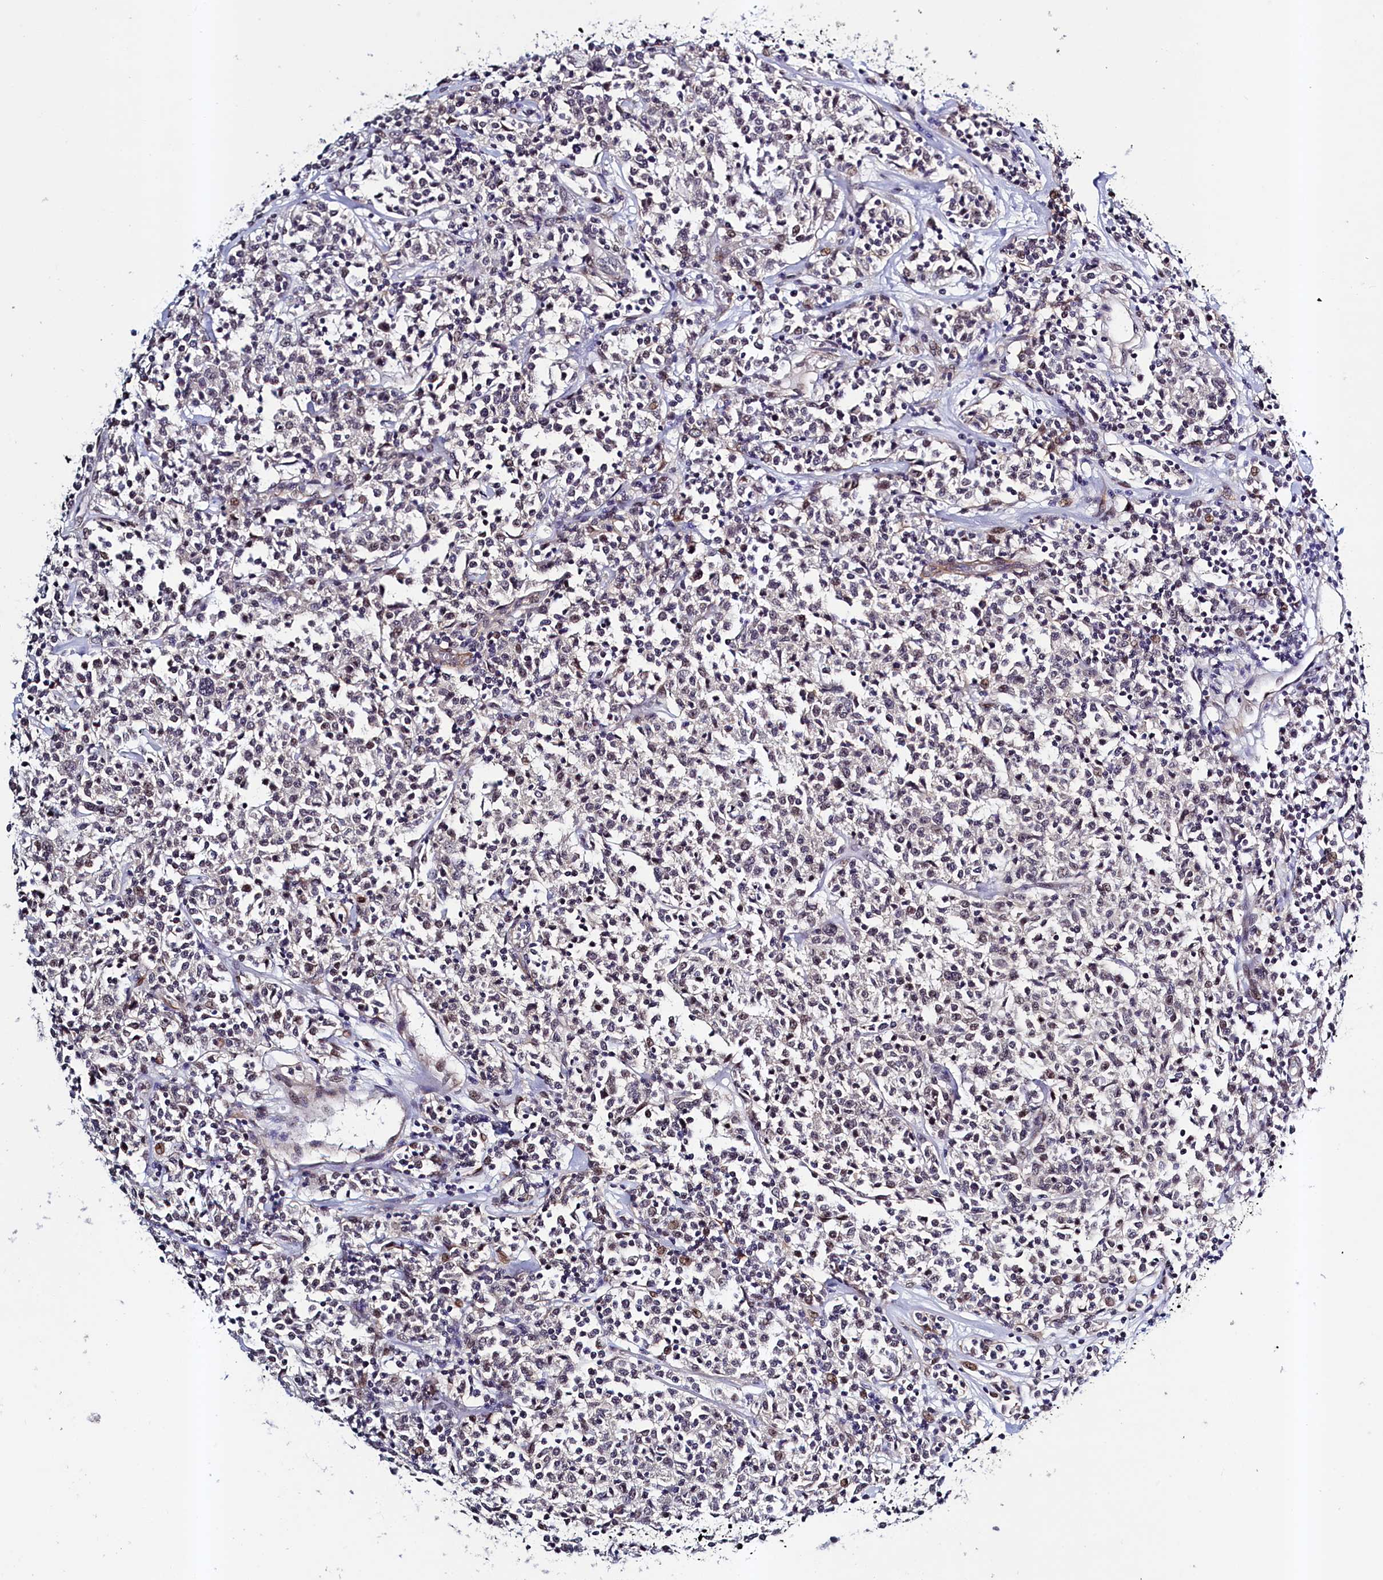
{"staining": {"intensity": "negative", "quantity": "none", "location": "none"}, "tissue": "lymphoma", "cell_type": "Tumor cells", "image_type": "cancer", "snomed": [{"axis": "morphology", "description": "Malignant lymphoma, non-Hodgkin's type, Low grade"}, {"axis": "topography", "description": "Small intestine"}], "caption": "Lymphoma stained for a protein using immunohistochemistry (IHC) demonstrates no positivity tumor cells.", "gene": "PACSIN3", "patient": {"sex": "female", "age": 59}}